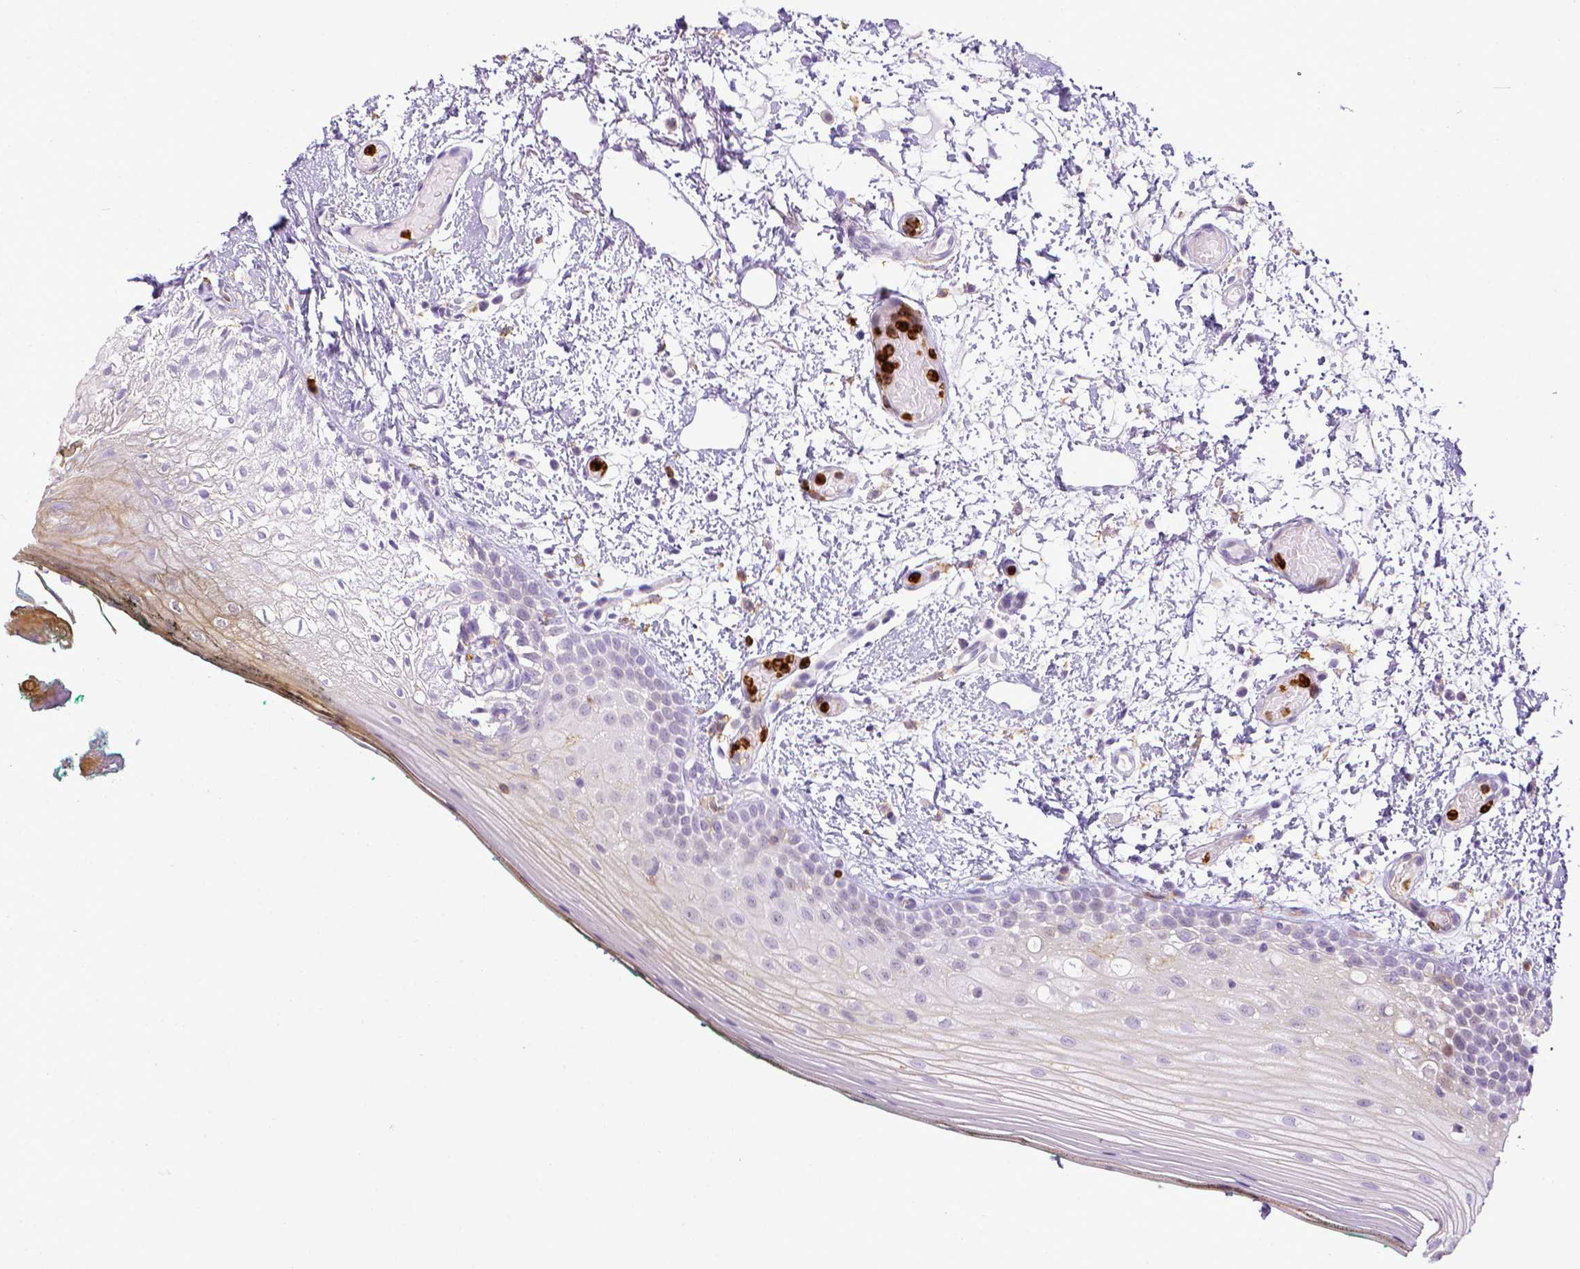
{"staining": {"intensity": "negative", "quantity": "none", "location": "none"}, "tissue": "oral mucosa", "cell_type": "Squamous epithelial cells", "image_type": "normal", "snomed": [{"axis": "morphology", "description": "Normal tissue, NOS"}, {"axis": "topography", "description": "Oral tissue"}], "caption": "Immunohistochemistry of normal human oral mucosa demonstrates no expression in squamous epithelial cells.", "gene": "ITGAM", "patient": {"sex": "female", "age": 83}}